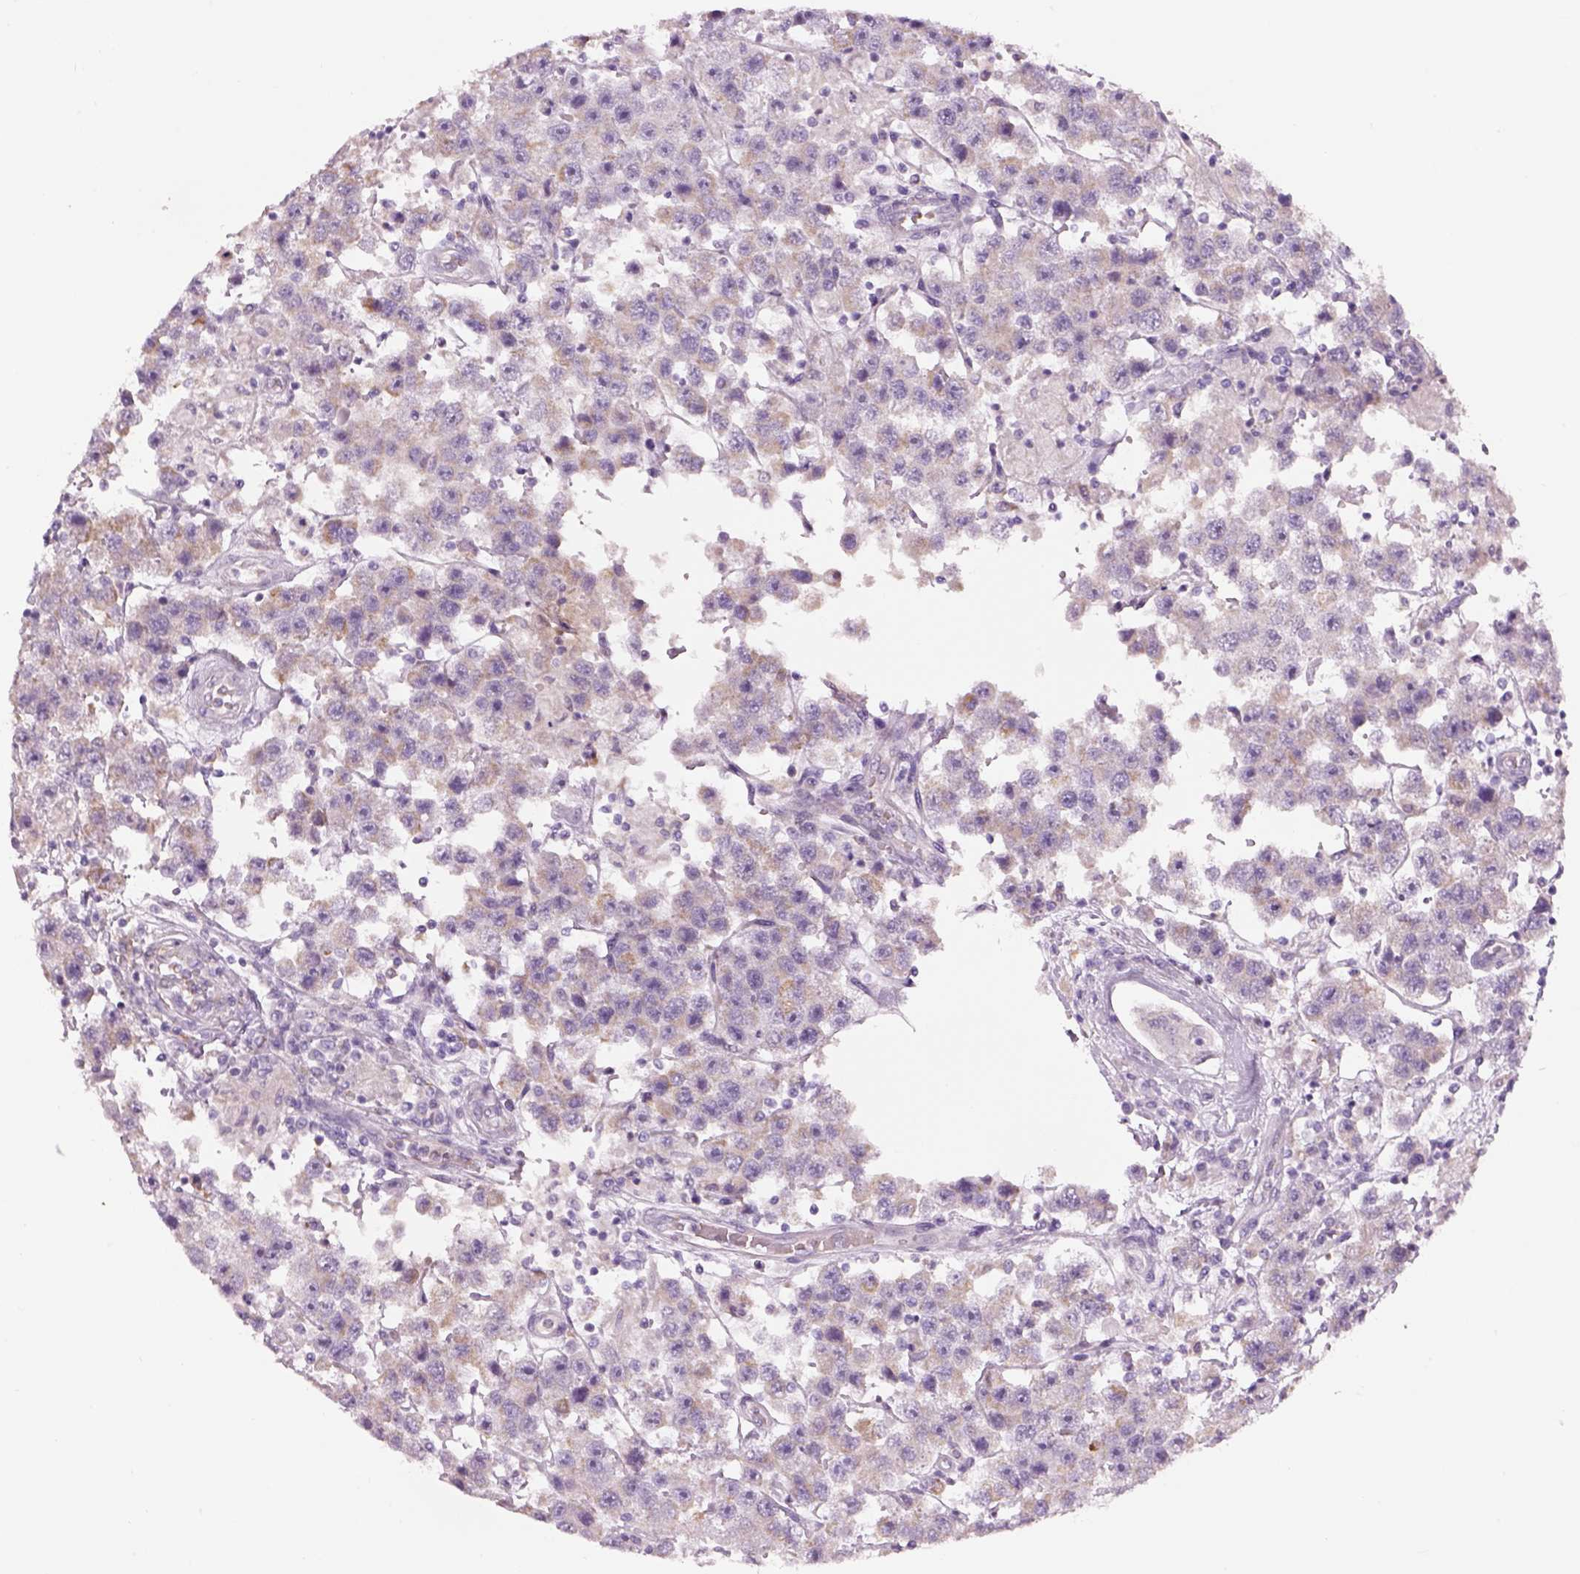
{"staining": {"intensity": "weak", "quantity": "25%-75%", "location": "cytoplasmic/membranous"}, "tissue": "testis cancer", "cell_type": "Tumor cells", "image_type": "cancer", "snomed": [{"axis": "morphology", "description": "Seminoma, NOS"}, {"axis": "topography", "description": "Testis"}], "caption": "Human seminoma (testis) stained with a brown dye displays weak cytoplasmic/membranous positive positivity in about 25%-75% of tumor cells.", "gene": "IFT52", "patient": {"sex": "male", "age": 45}}